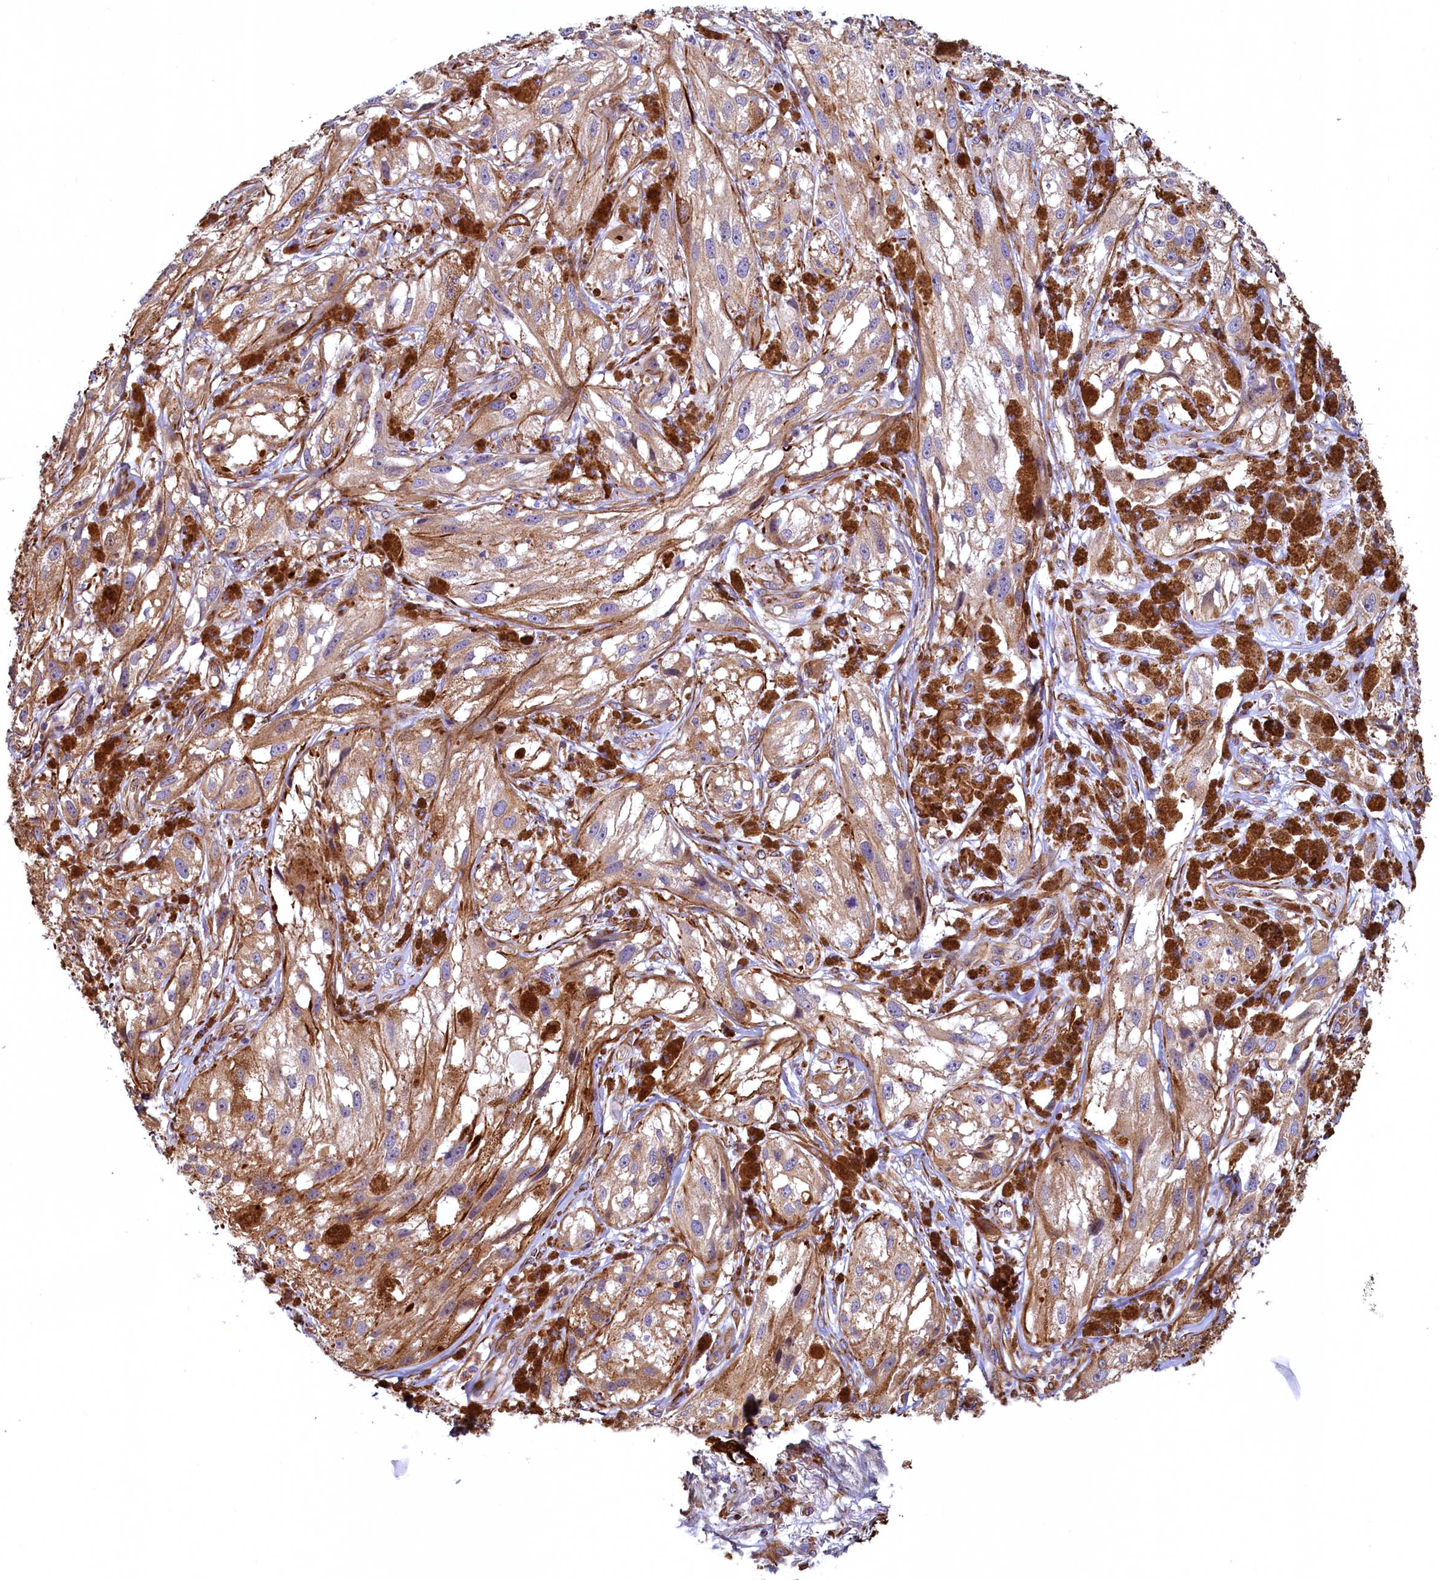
{"staining": {"intensity": "moderate", "quantity": ">75%", "location": "cytoplasmic/membranous"}, "tissue": "melanoma", "cell_type": "Tumor cells", "image_type": "cancer", "snomed": [{"axis": "morphology", "description": "Malignant melanoma, NOS"}, {"axis": "topography", "description": "Skin"}], "caption": "This micrograph displays immunohistochemistry (IHC) staining of human melanoma, with medium moderate cytoplasmic/membranous staining in about >75% of tumor cells.", "gene": "LRRC57", "patient": {"sex": "male", "age": 88}}